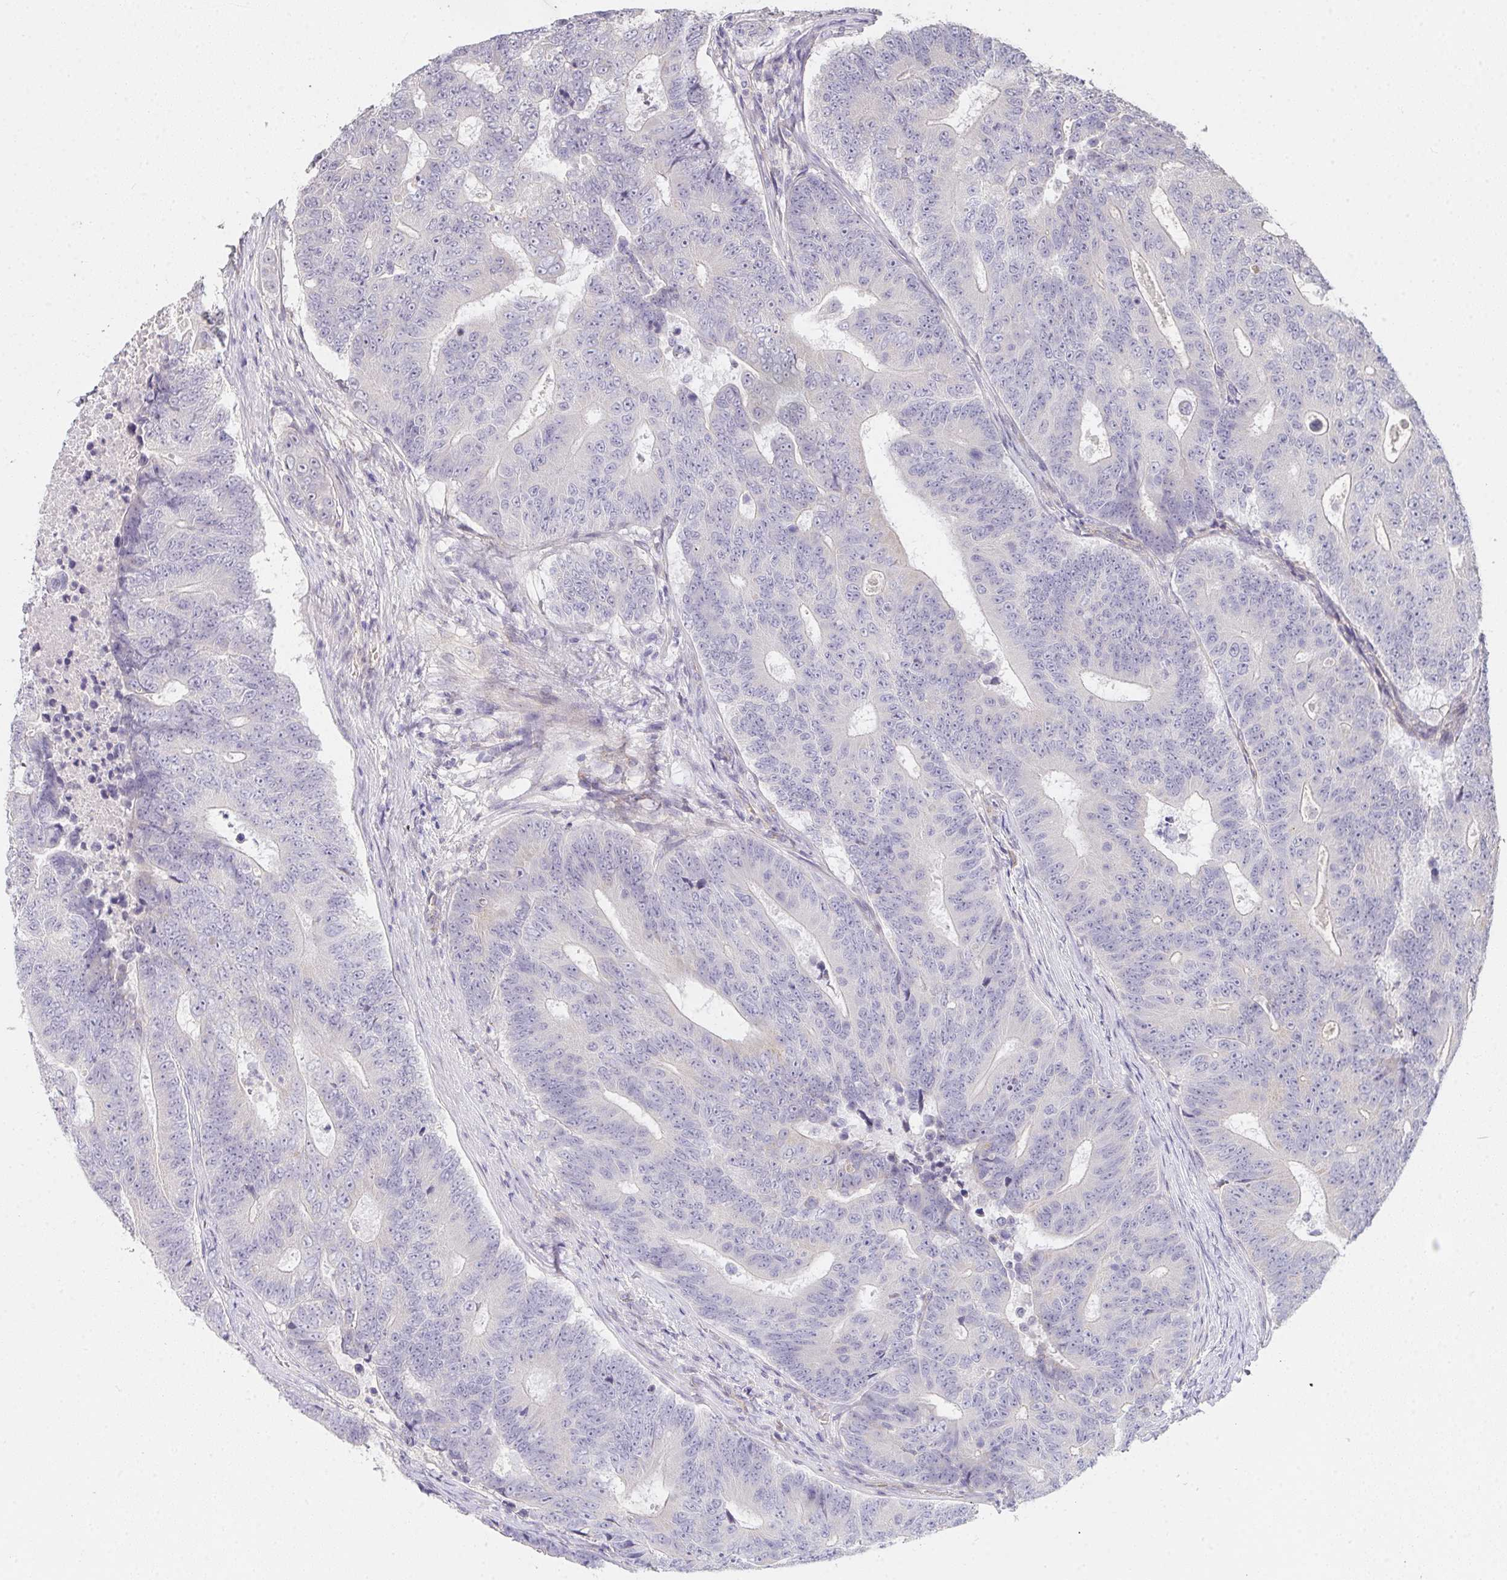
{"staining": {"intensity": "moderate", "quantity": "<25%", "location": "cytoplasmic/membranous"}, "tissue": "colorectal cancer", "cell_type": "Tumor cells", "image_type": "cancer", "snomed": [{"axis": "morphology", "description": "Adenocarcinoma, NOS"}, {"axis": "topography", "description": "Colon"}], "caption": "Immunohistochemistry (DAB (3,3'-diaminobenzidine)) staining of colorectal cancer (adenocarcinoma) displays moderate cytoplasmic/membranous protein positivity in approximately <25% of tumor cells.", "gene": "TMEM219", "patient": {"sex": "female", "age": 48}}